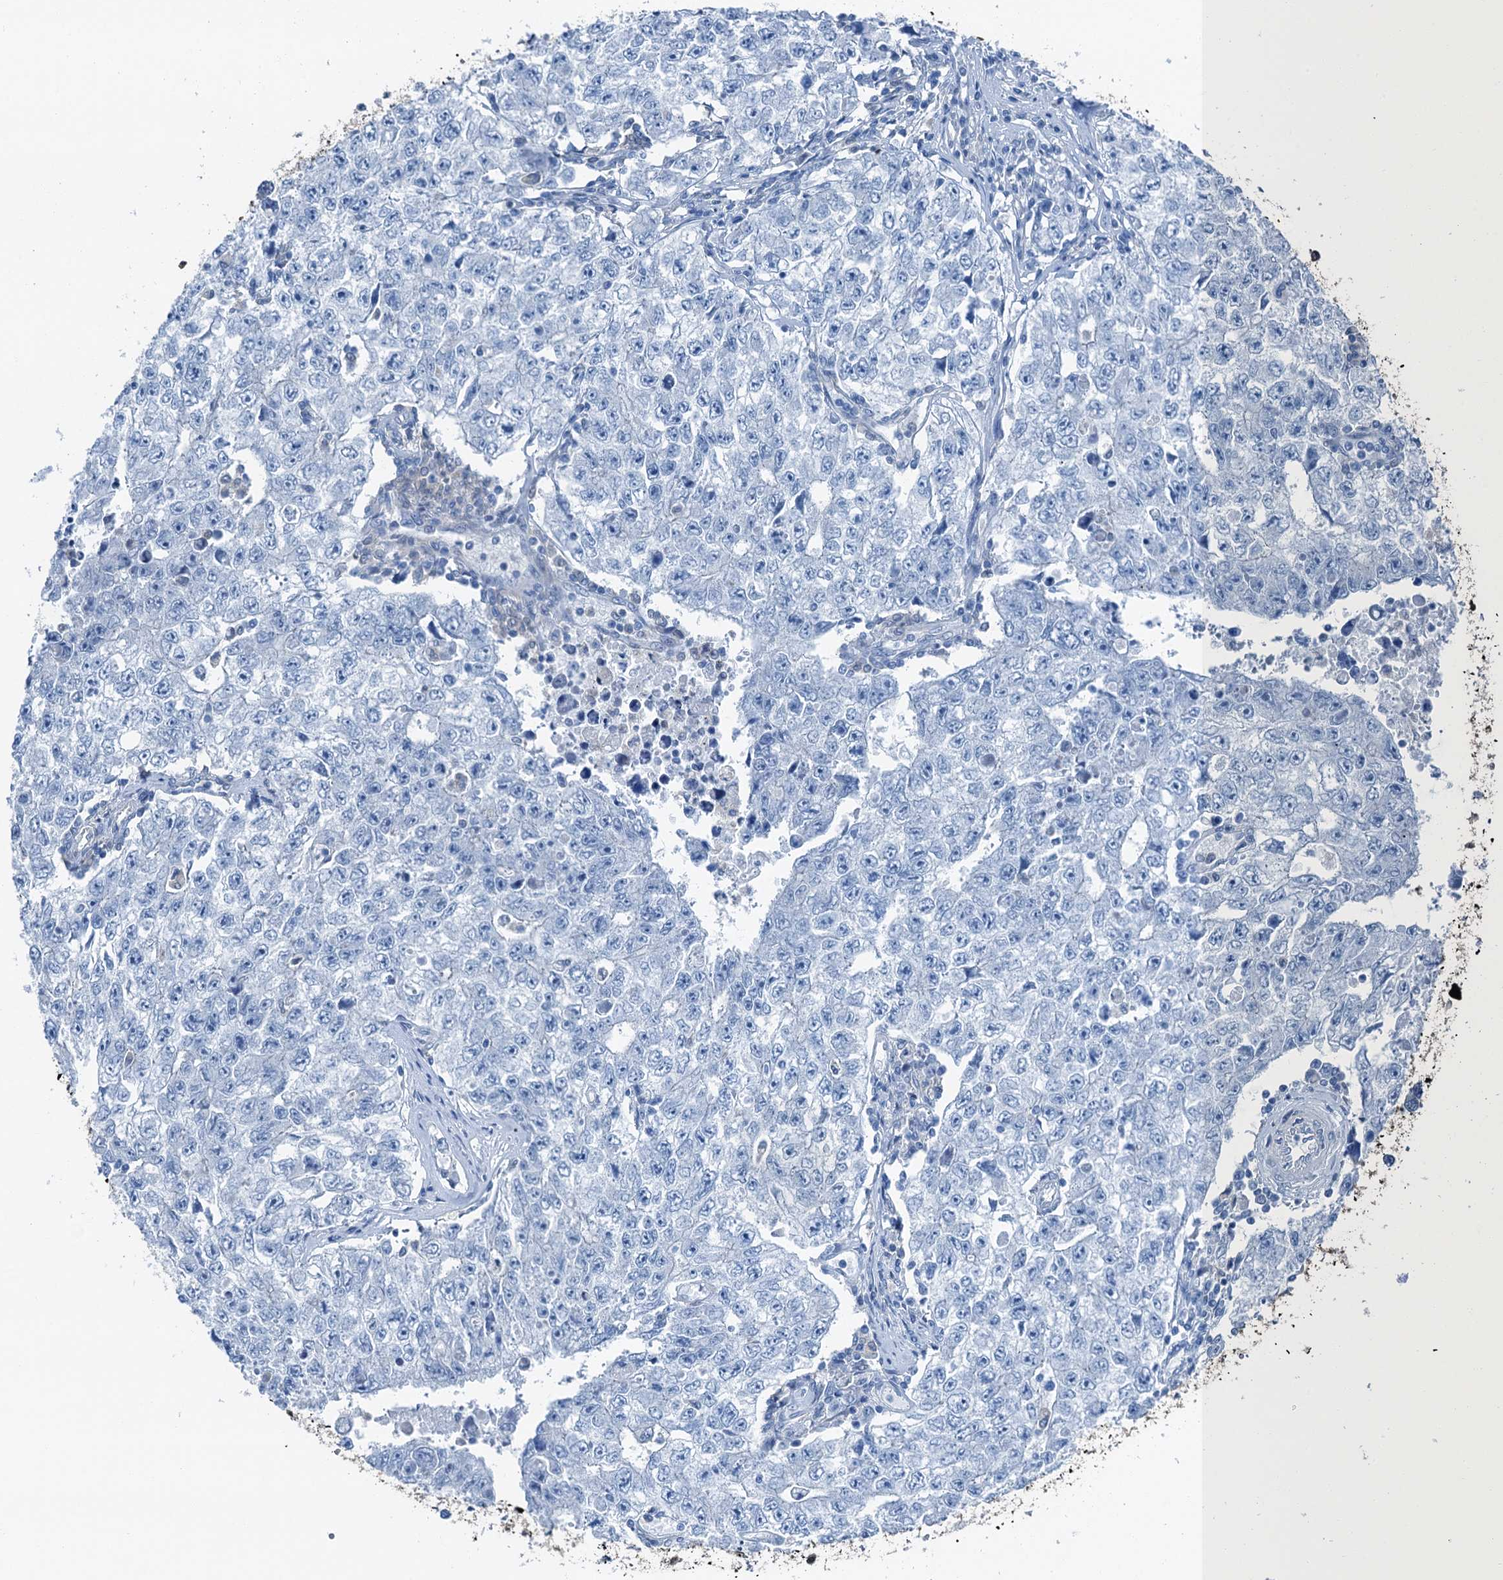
{"staining": {"intensity": "negative", "quantity": "none", "location": "none"}, "tissue": "testis cancer", "cell_type": "Tumor cells", "image_type": "cancer", "snomed": [{"axis": "morphology", "description": "Carcinoma, Embryonal, NOS"}, {"axis": "topography", "description": "Testis"}], "caption": "IHC of human embryonal carcinoma (testis) demonstrates no positivity in tumor cells.", "gene": "RNH1", "patient": {"sex": "male", "age": 17}}